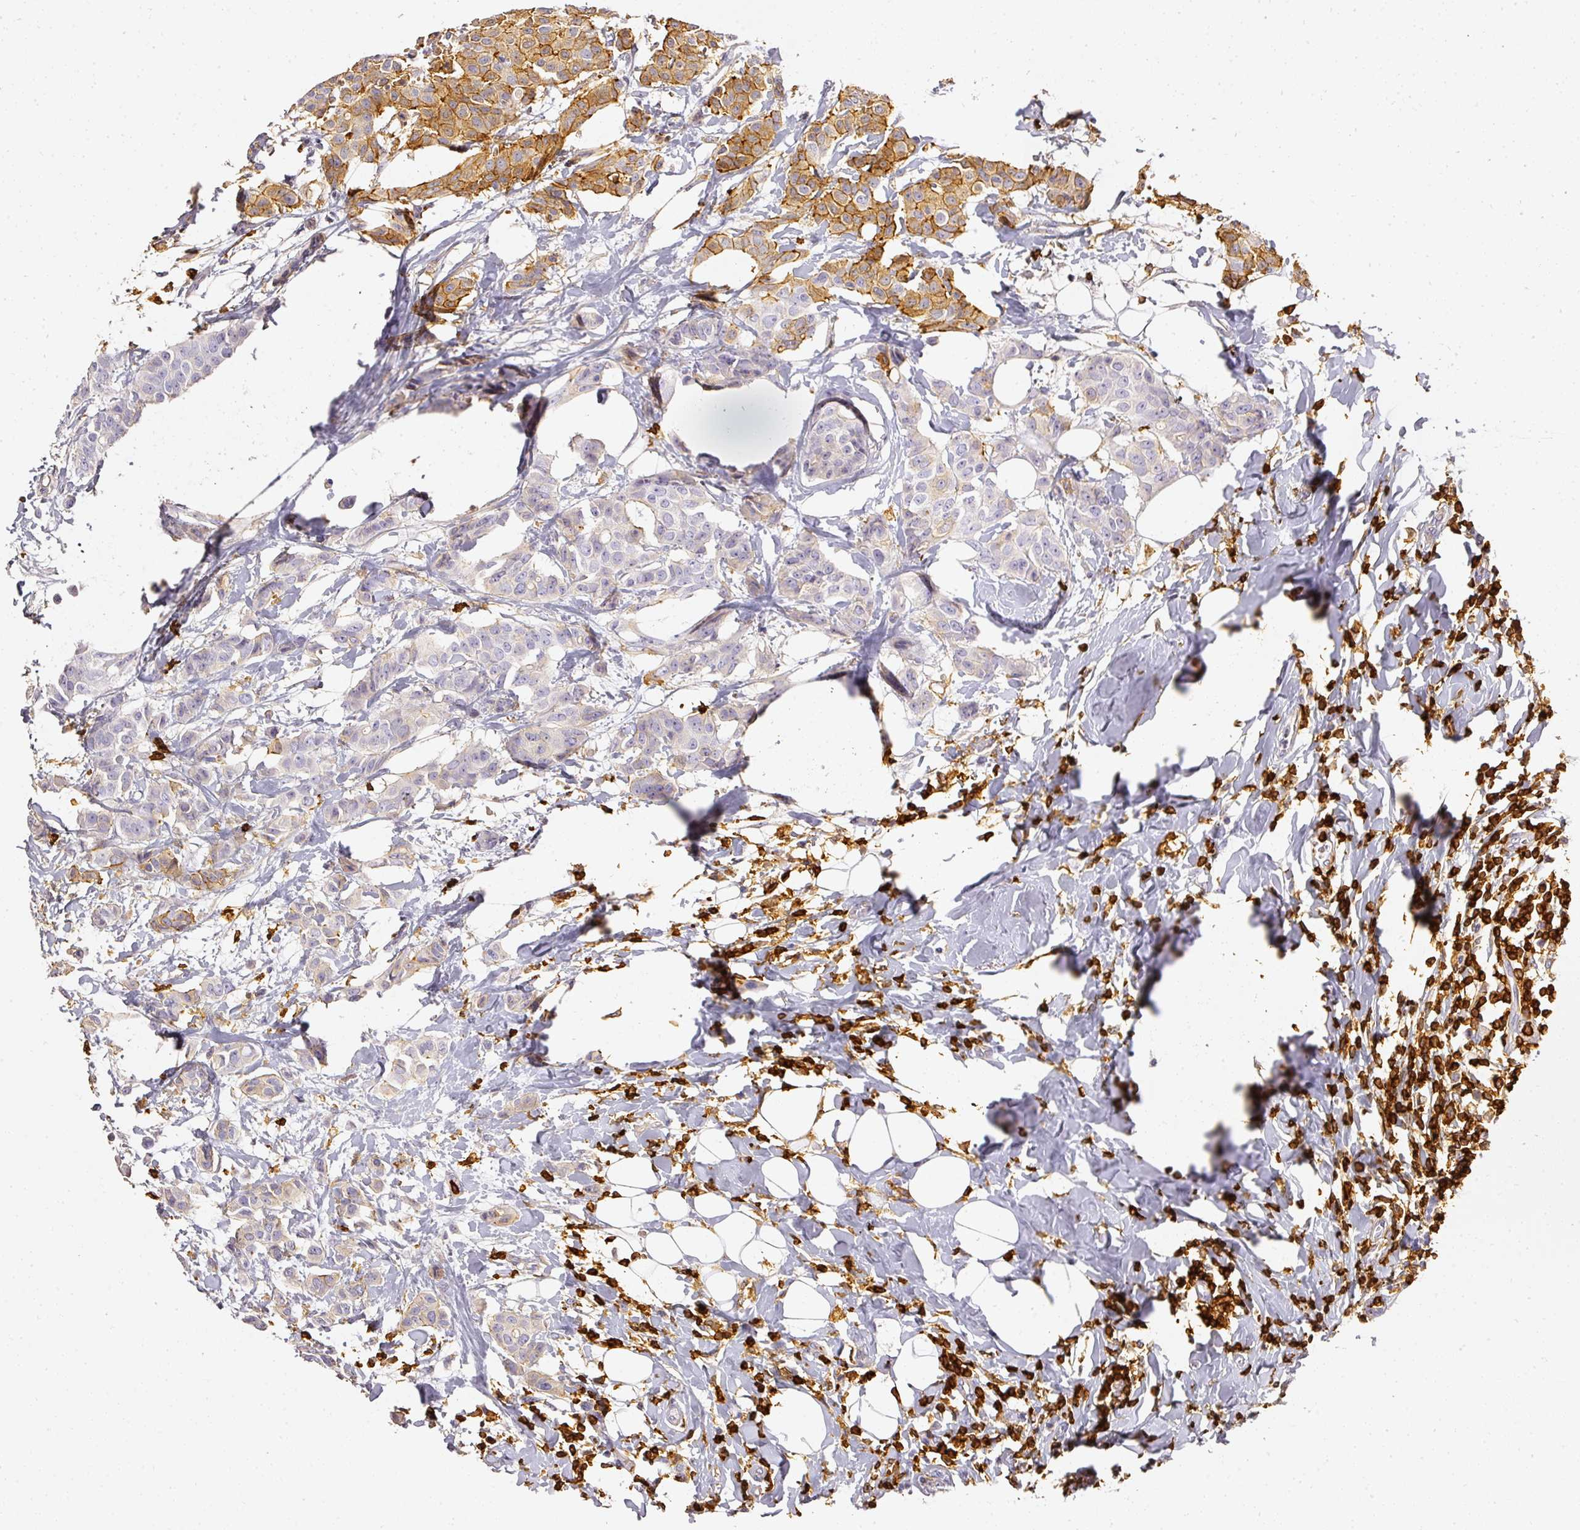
{"staining": {"intensity": "moderate", "quantity": "<25%", "location": "cytoplasmic/membranous"}, "tissue": "breast cancer", "cell_type": "Tumor cells", "image_type": "cancer", "snomed": [{"axis": "morphology", "description": "Duct carcinoma"}, {"axis": "topography", "description": "Breast"}], "caption": "Moderate cytoplasmic/membranous positivity for a protein is present in about <25% of tumor cells of breast cancer (infiltrating ductal carcinoma) using immunohistochemistry (IHC).", "gene": "EVL", "patient": {"sex": "female", "age": 40}}